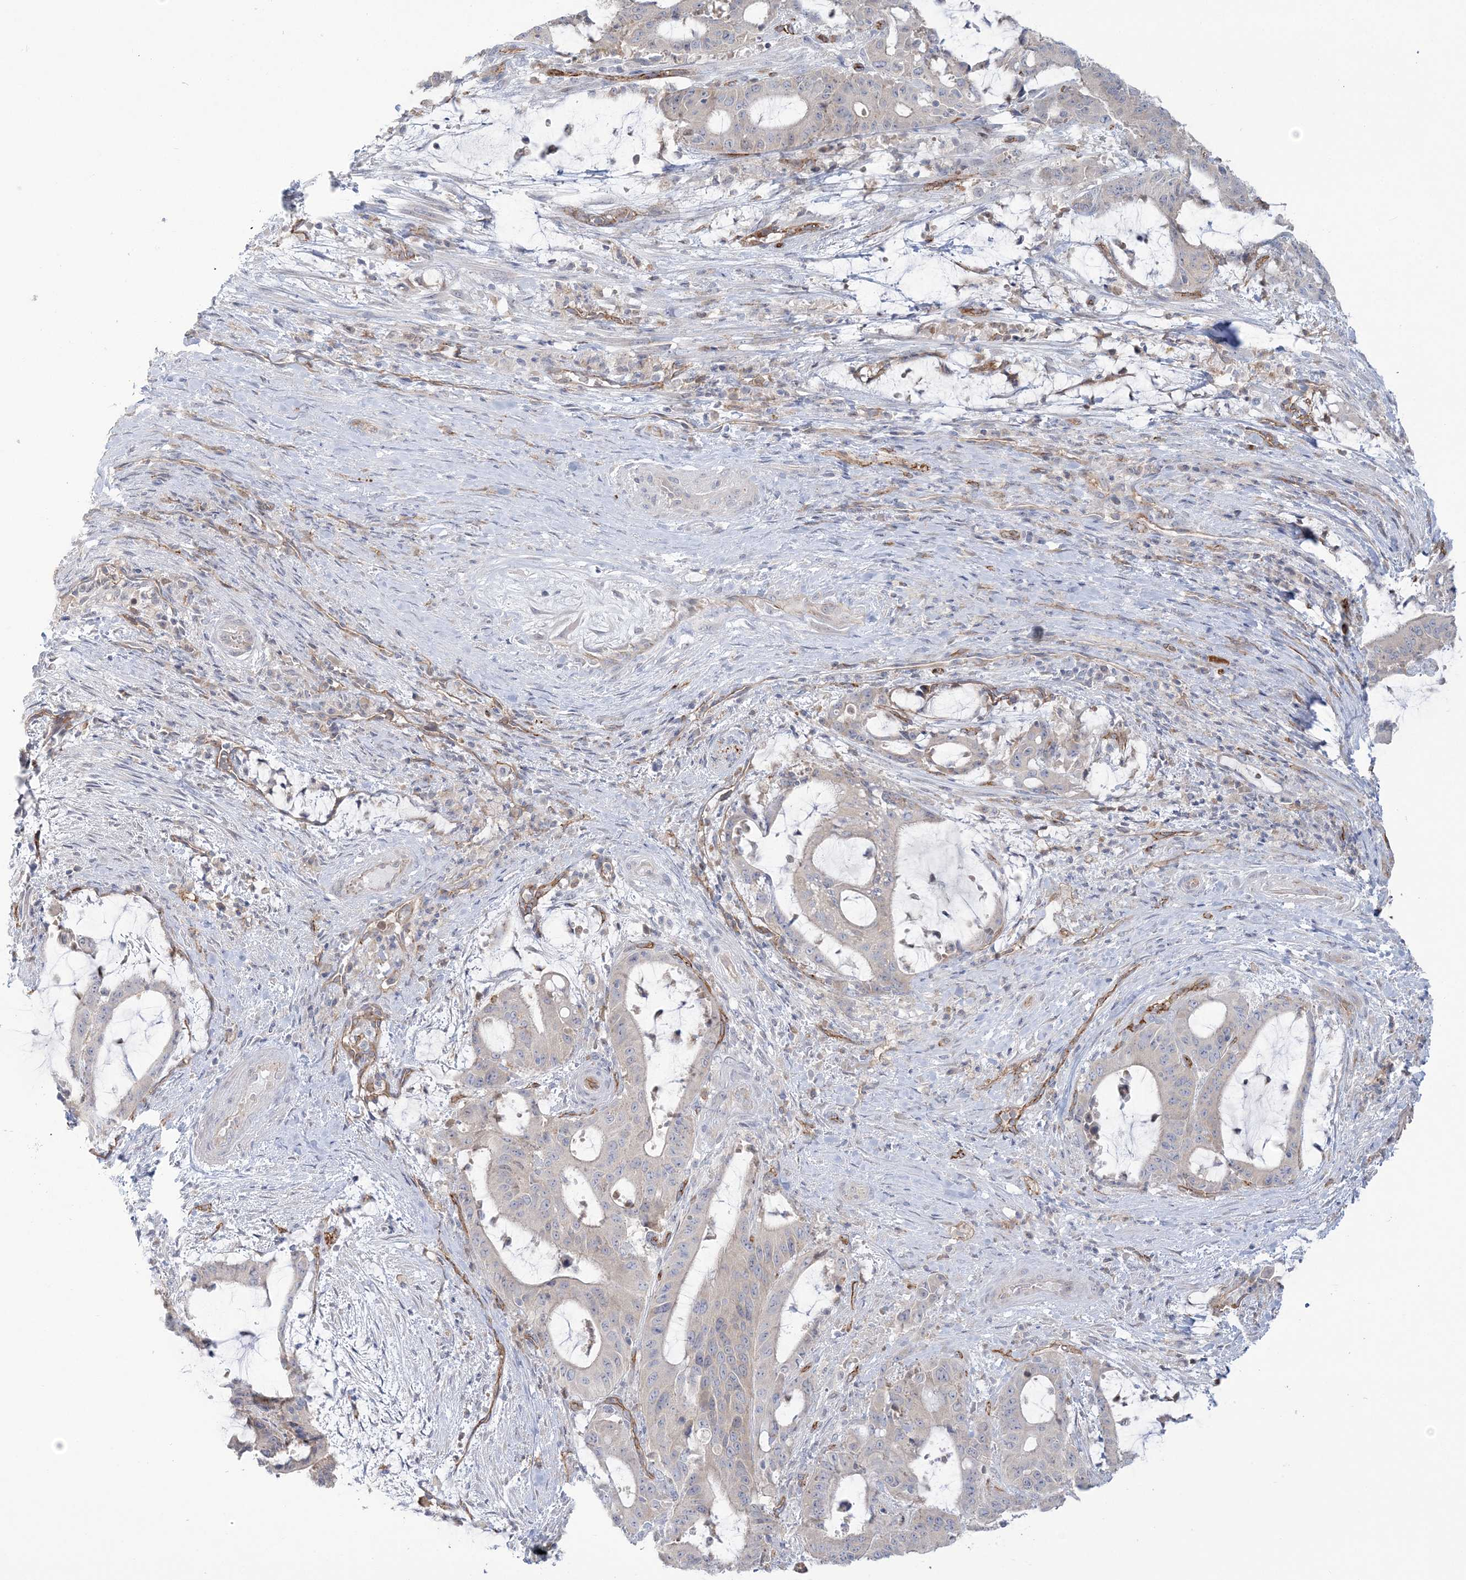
{"staining": {"intensity": "negative", "quantity": "none", "location": "none"}, "tissue": "liver cancer", "cell_type": "Tumor cells", "image_type": "cancer", "snomed": [{"axis": "morphology", "description": "Normal tissue, NOS"}, {"axis": "morphology", "description": "Cholangiocarcinoma"}, {"axis": "topography", "description": "Liver"}, {"axis": "topography", "description": "Peripheral nerve tissue"}], "caption": "This is a image of immunohistochemistry staining of cholangiocarcinoma (liver), which shows no positivity in tumor cells. (Brightfield microscopy of DAB (3,3'-diaminobenzidine) immunohistochemistry (IHC) at high magnification).", "gene": "FARSB", "patient": {"sex": "female", "age": 73}}